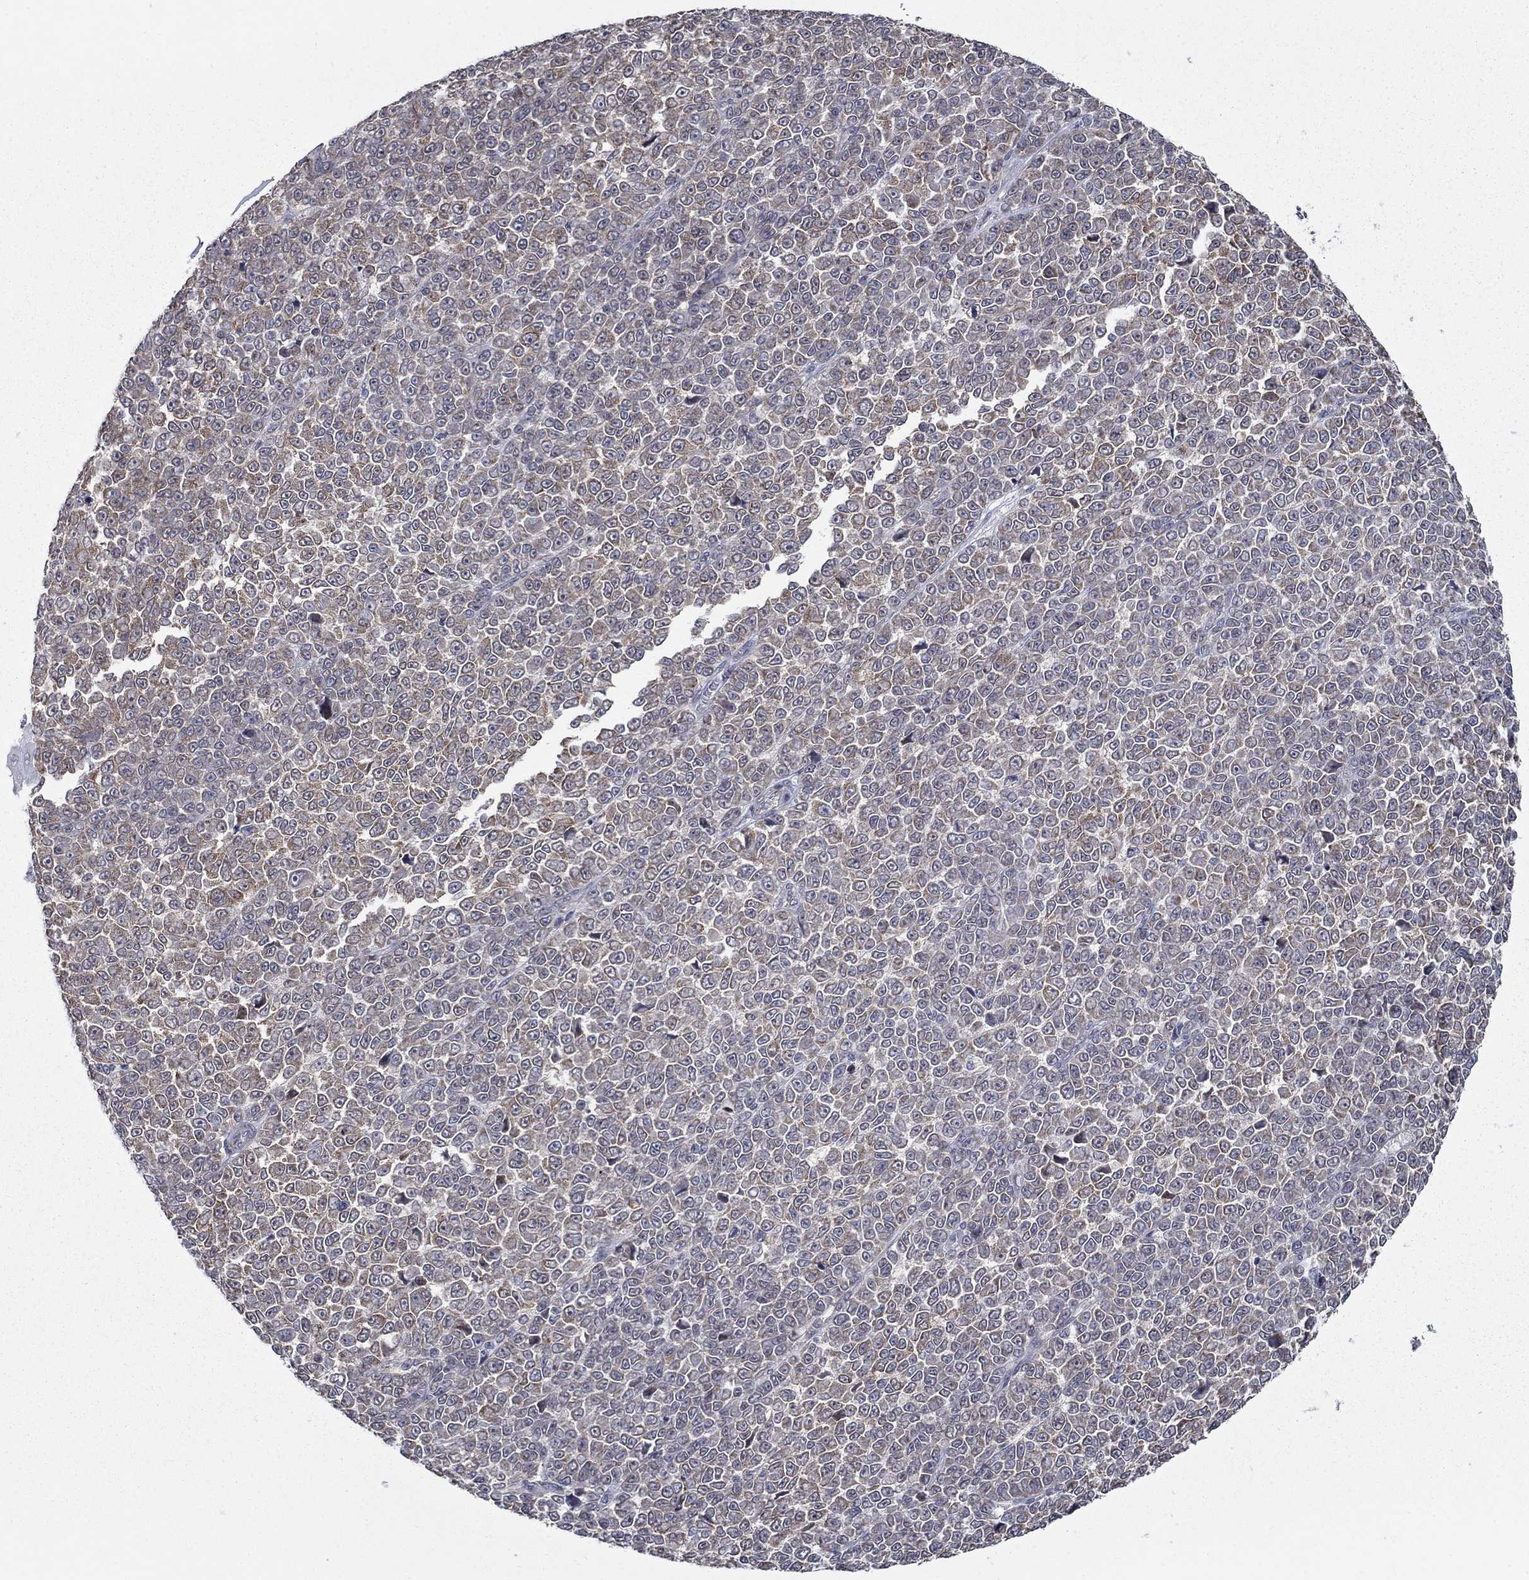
{"staining": {"intensity": "weak", "quantity": ">75%", "location": "cytoplasmic/membranous"}, "tissue": "melanoma", "cell_type": "Tumor cells", "image_type": "cancer", "snomed": [{"axis": "morphology", "description": "Malignant melanoma, NOS"}, {"axis": "topography", "description": "Skin"}], "caption": "This is an image of IHC staining of melanoma, which shows weak staining in the cytoplasmic/membranous of tumor cells.", "gene": "LACTB2", "patient": {"sex": "female", "age": 95}}